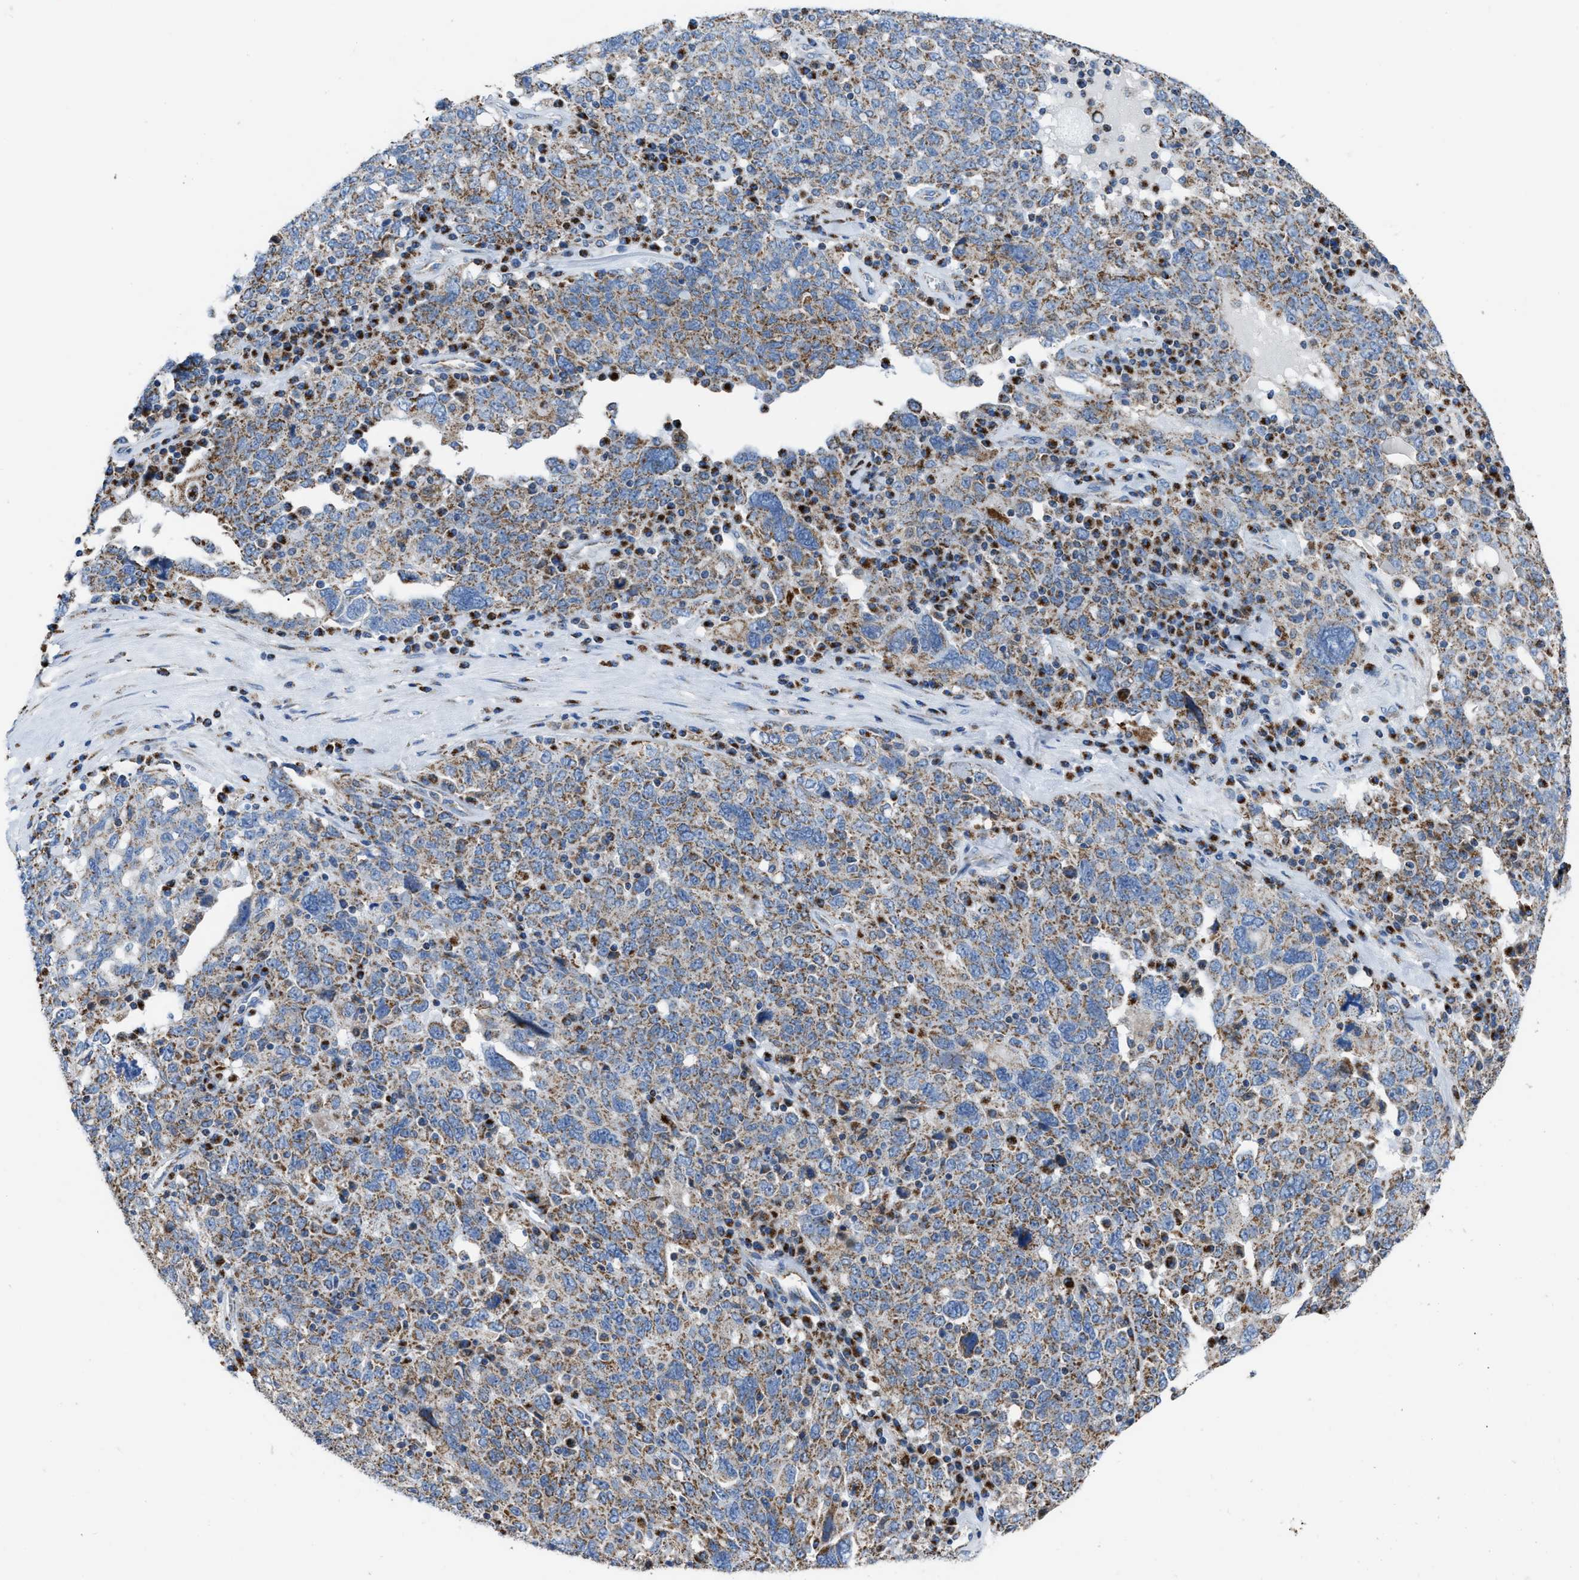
{"staining": {"intensity": "moderate", "quantity": ">75%", "location": "cytoplasmic/membranous"}, "tissue": "ovarian cancer", "cell_type": "Tumor cells", "image_type": "cancer", "snomed": [{"axis": "morphology", "description": "Carcinoma, endometroid"}, {"axis": "topography", "description": "Ovary"}], "caption": "Immunohistochemical staining of ovarian cancer (endometroid carcinoma) reveals moderate cytoplasmic/membranous protein positivity in approximately >75% of tumor cells.", "gene": "ETFB", "patient": {"sex": "female", "age": 62}}